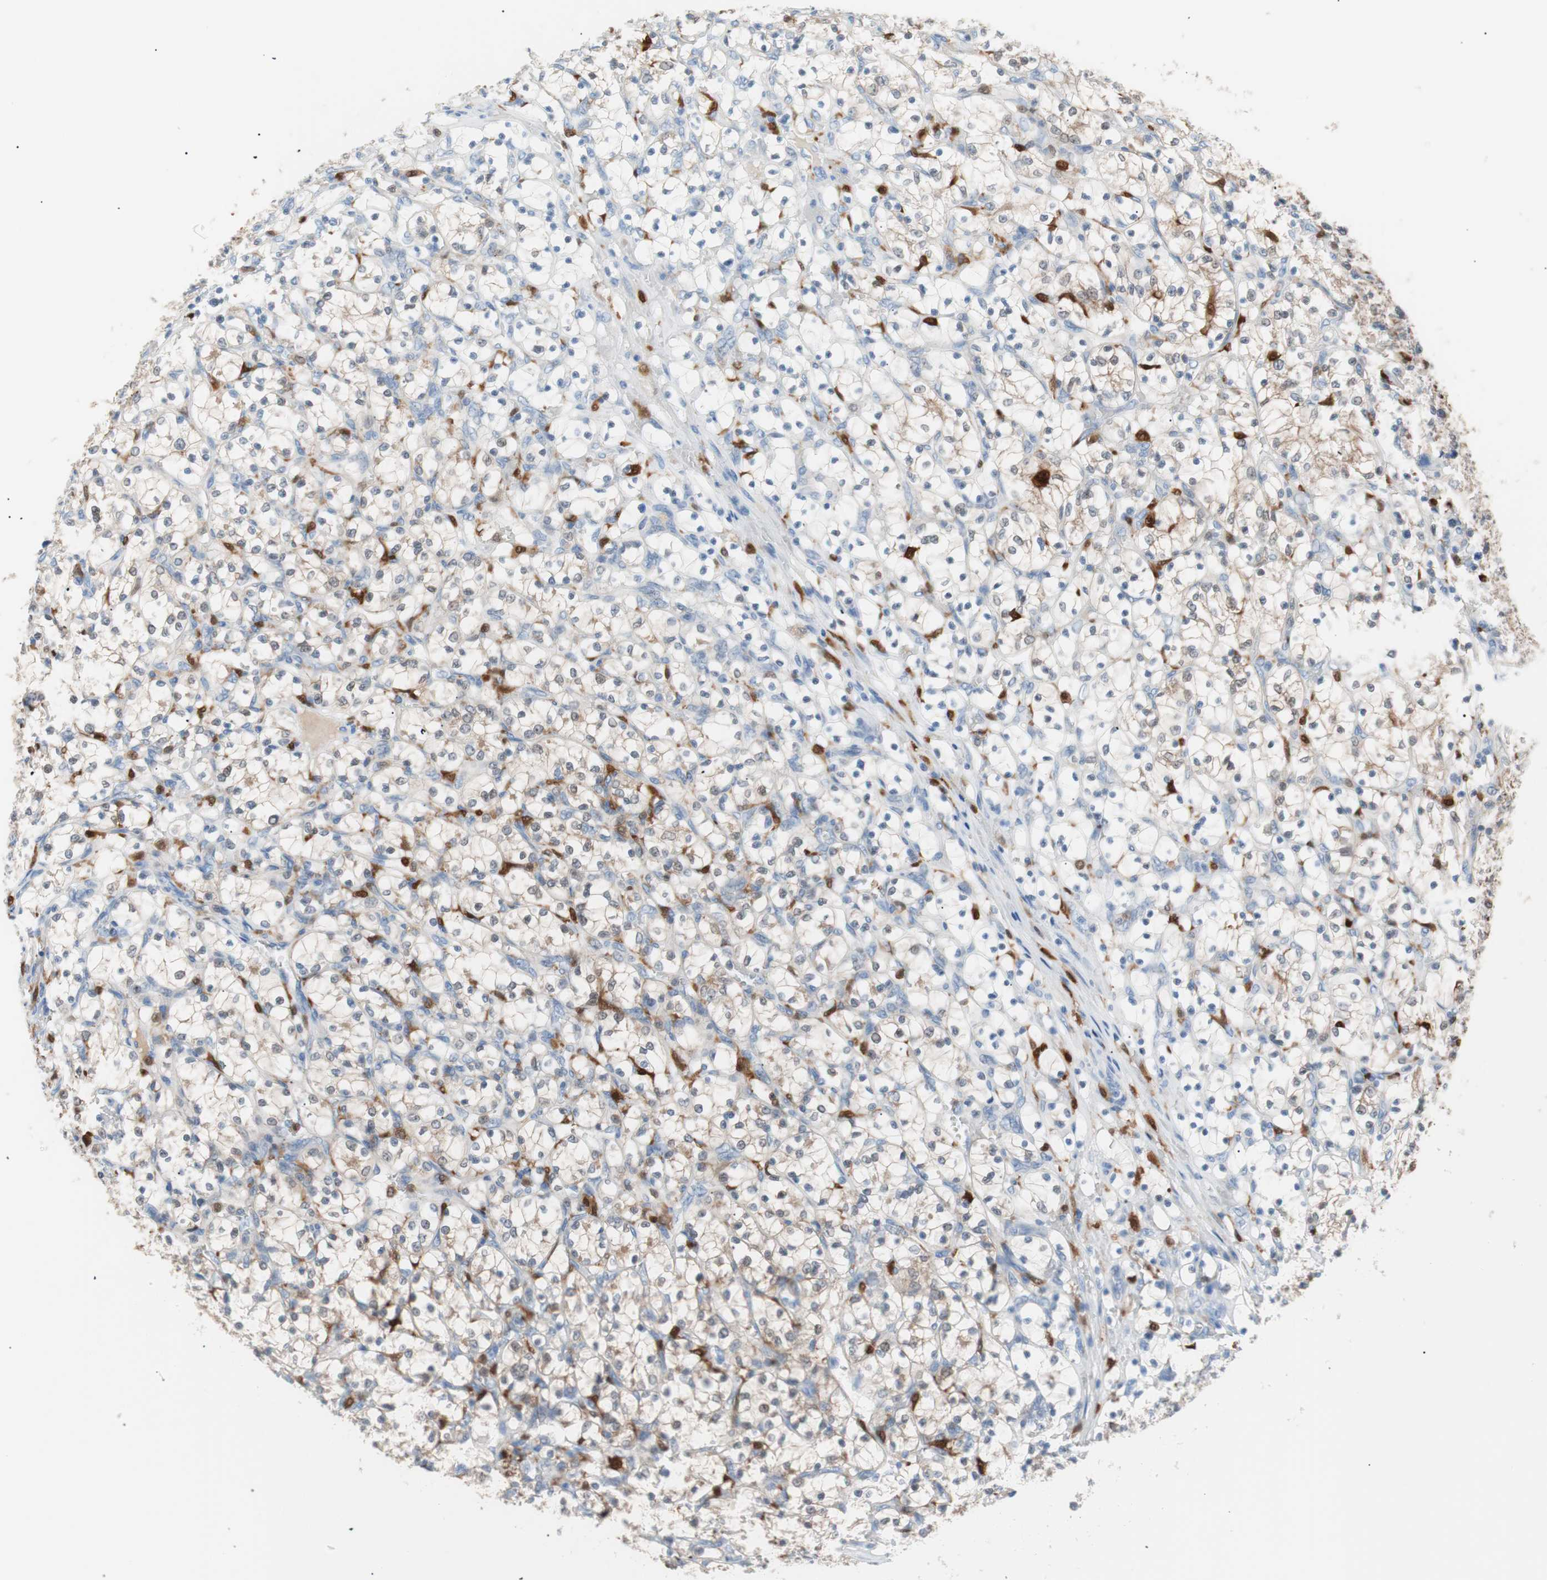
{"staining": {"intensity": "weak", "quantity": "25%-75%", "location": "cytoplasmic/membranous,nuclear"}, "tissue": "renal cancer", "cell_type": "Tumor cells", "image_type": "cancer", "snomed": [{"axis": "morphology", "description": "Adenocarcinoma, NOS"}, {"axis": "topography", "description": "Kidney"}], "caption": "Renal cancer (adenocarcinoma) was stained to show a protein in brown. There is low levels of weak cytoplasmic/membranous and nuclear staining in approximately 25%-75% of tumor cells. (DAB (3,3'-diaminobenzidine) IHC, brown staining for protein, blue staining for nuclei).", "gene": "IL18", "patient": {"sex": "female", "age": 69}}